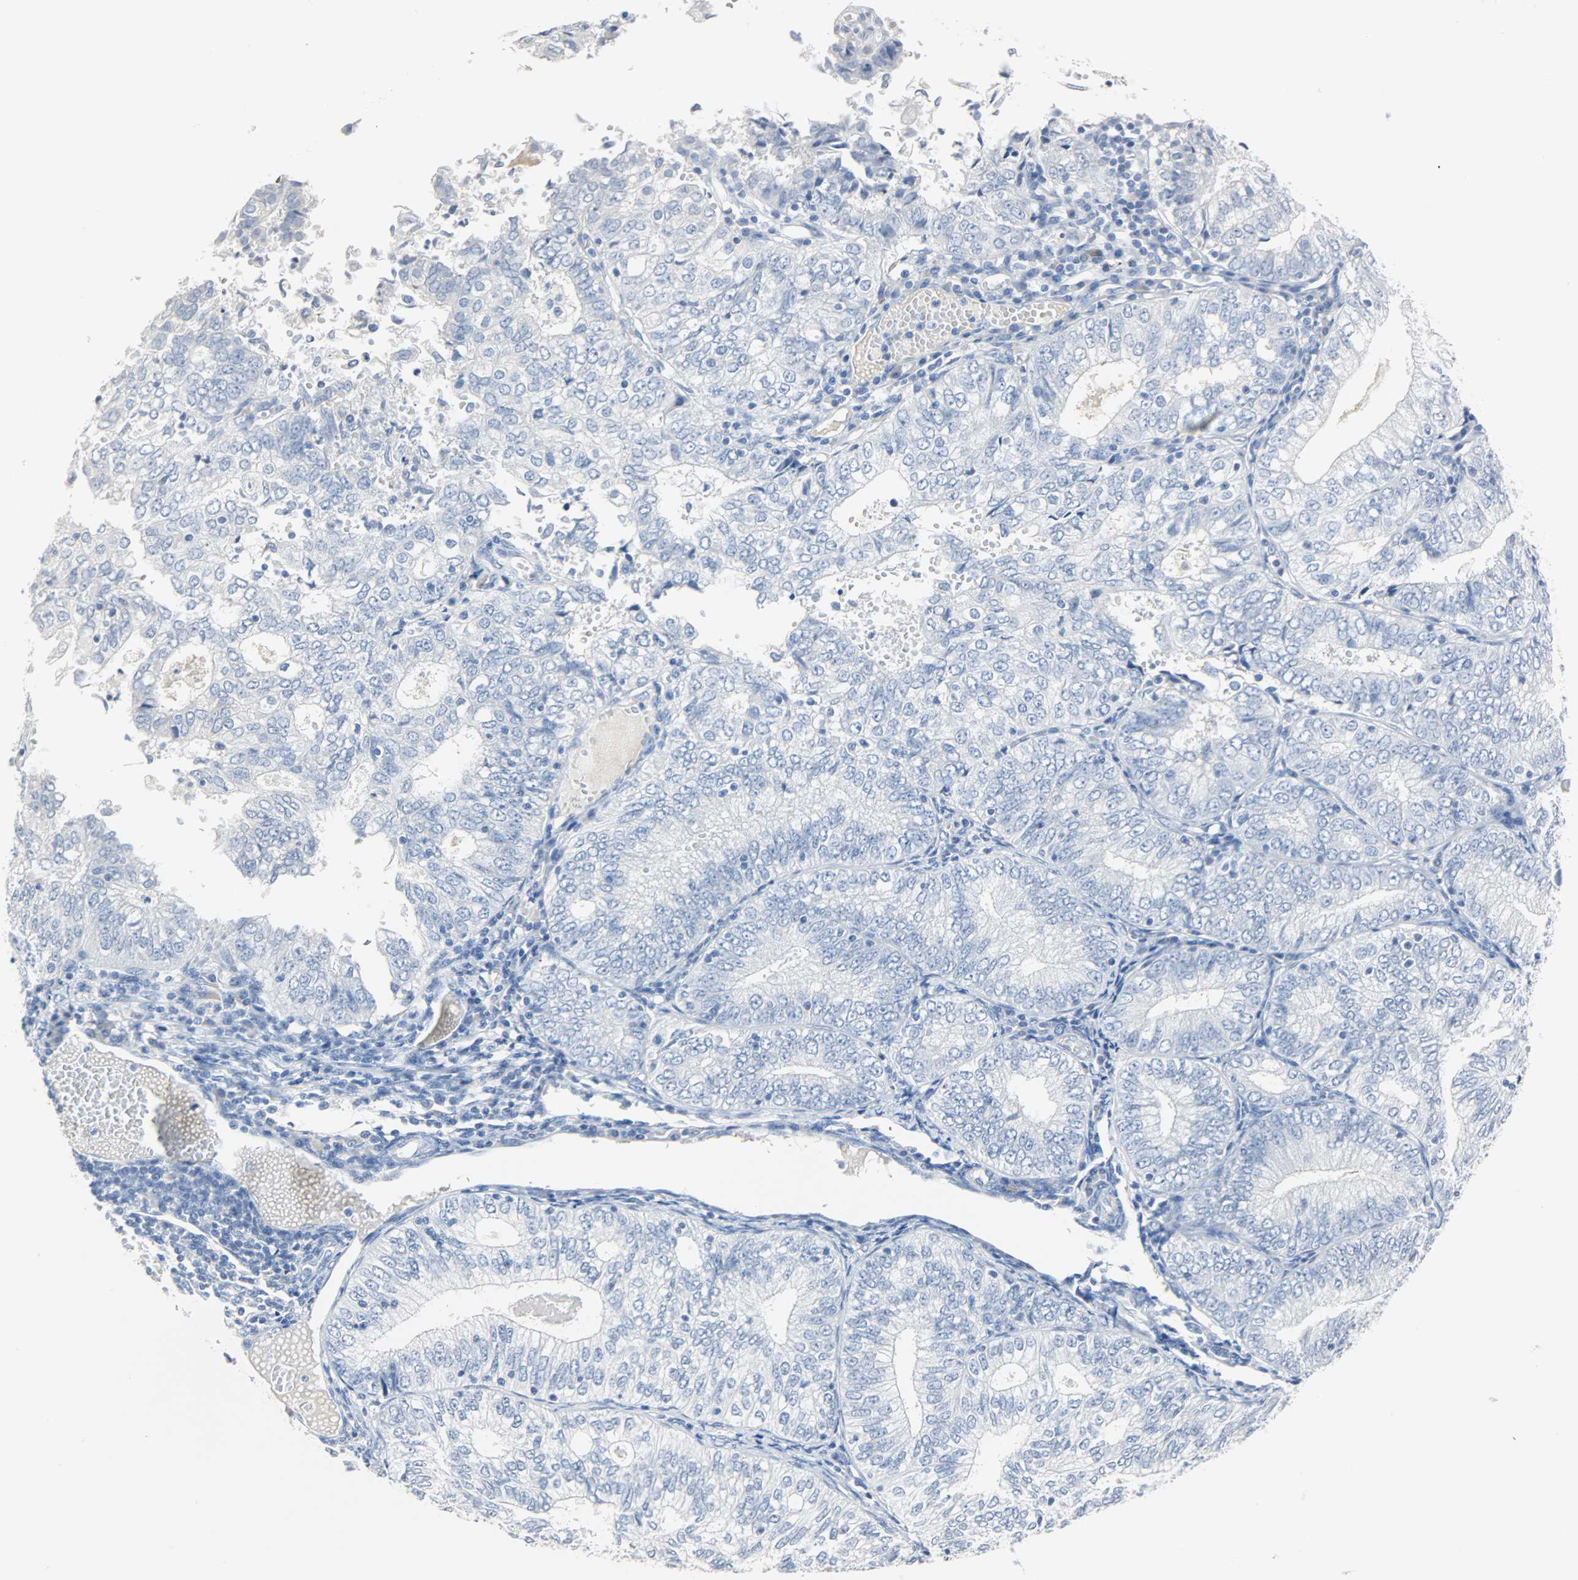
{"staining": {"intensity": "negative", "quantity": "none", "location": "none"}, "tissue": "endometrial cancer", "cell_type": "Tumor cells", "image_type": "cancer", "snomed": [{"axis": "morphology", "description": "Adenocarcinoma, NOS"}, {"axis": "topography", "description": "Endometrium"}], "caption": "Immunohistochemistry photomicrograph of neoplastic tissue: human endometrial cancer (adenocarcinoma) stained with DAB shows no significant protein staining in tumor cells.", "gene": "CA3", "patient": {"sex": "female", "age": 69}}